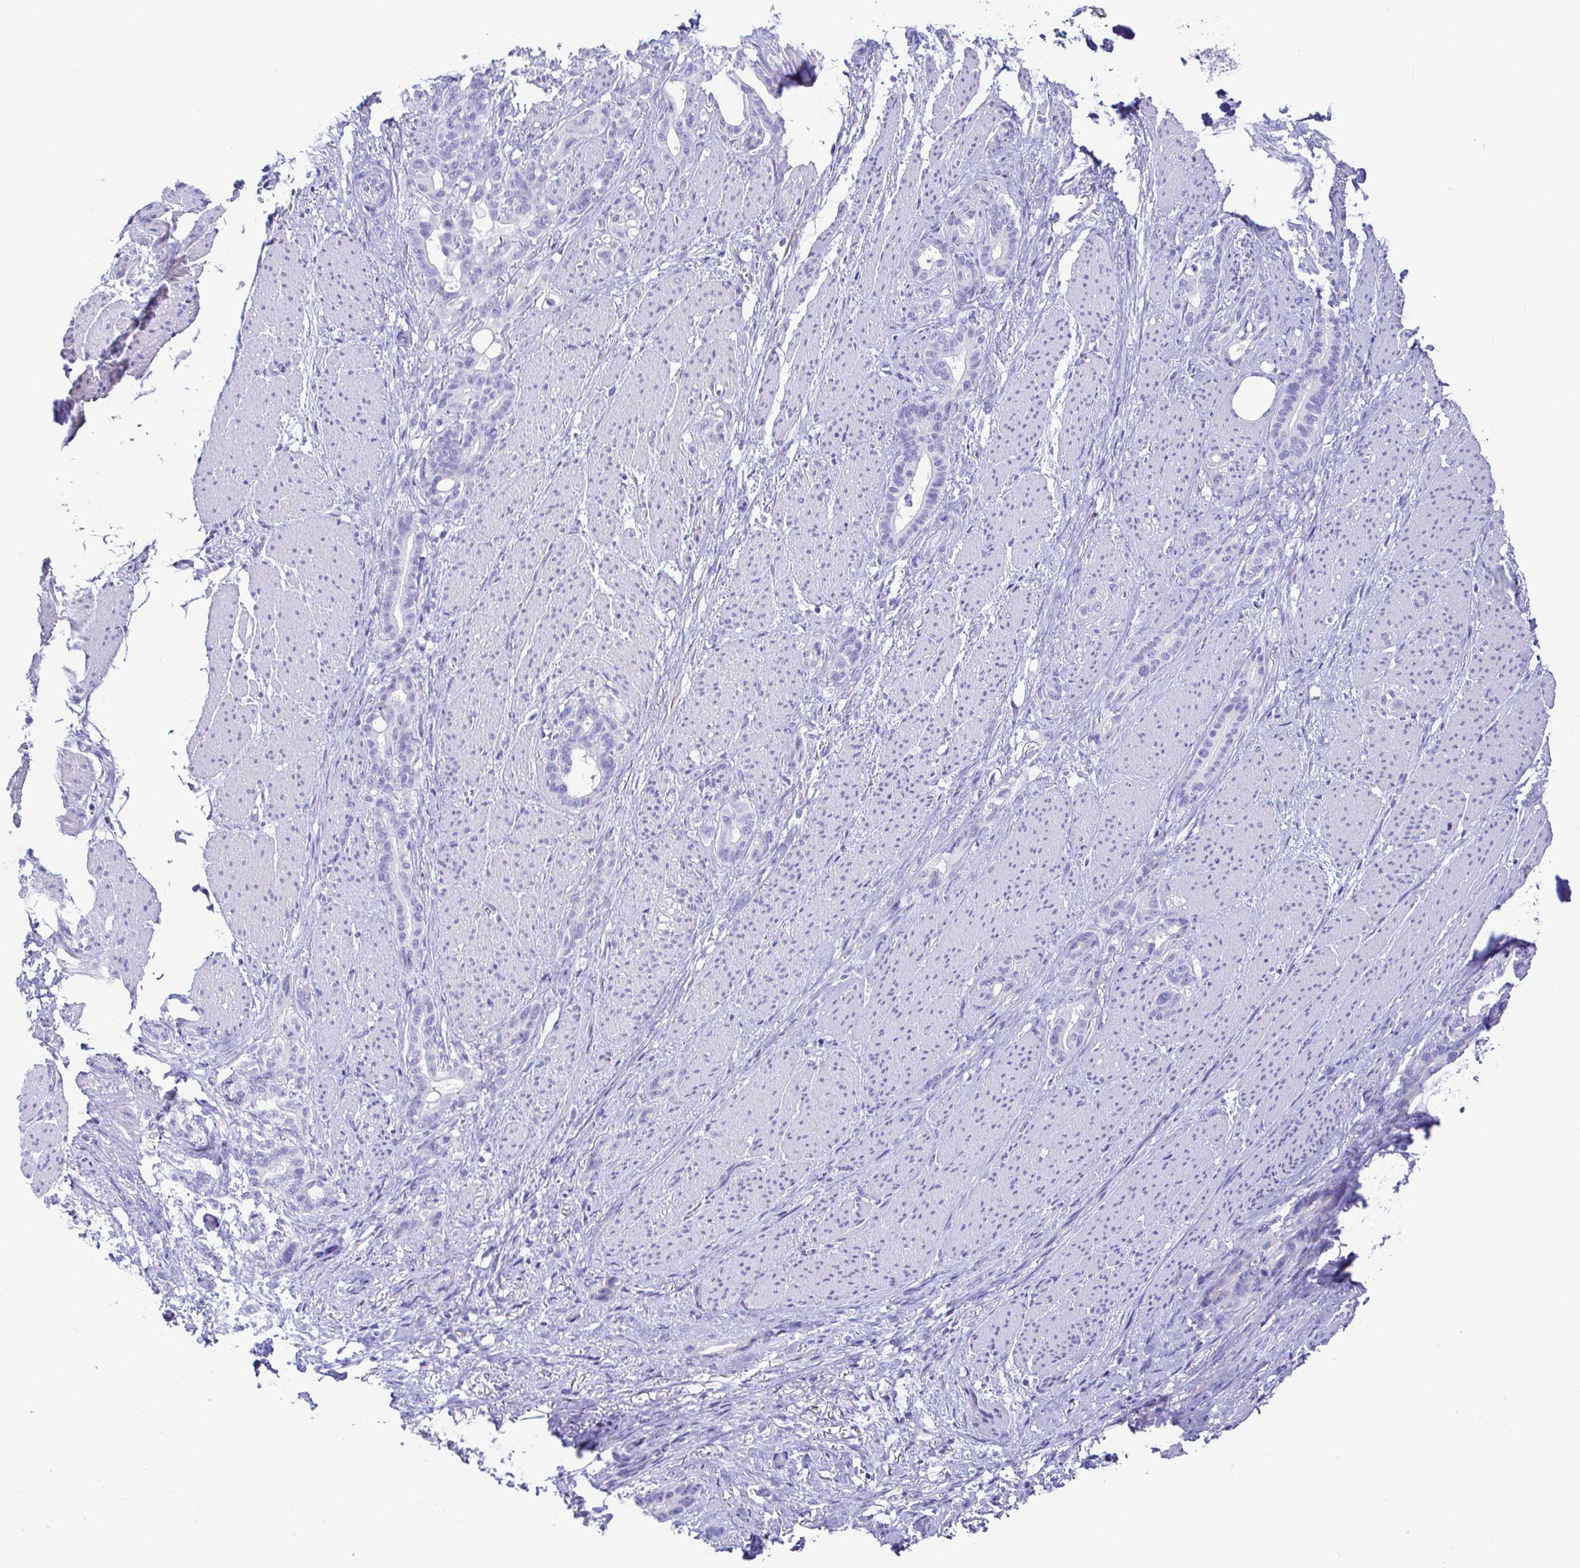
{"staining": {"intensity": "negative", "quantity": "none", "location": "none"}, "tissue": "stomach cancer", "cell_type": "Tumor cells", "image_type": "cancer", "snomed": [{"axis": "morphology", "description": "Normal tissue, NOS"}, {"axis": "morphology", "description": "Adenocarcinoma, NOS"}, {"axis": "topography", "description": "Esophagus"}, {"axis": "topography", "description": "Stomach, upper"}], "caption": "This is an immunohistochemistry micrograph of stomach cancer (adenocarcinoma). There is no staining in tumor cells.", "gene": "CCDC62", "patient": {"sex": "male", "age": 62}}